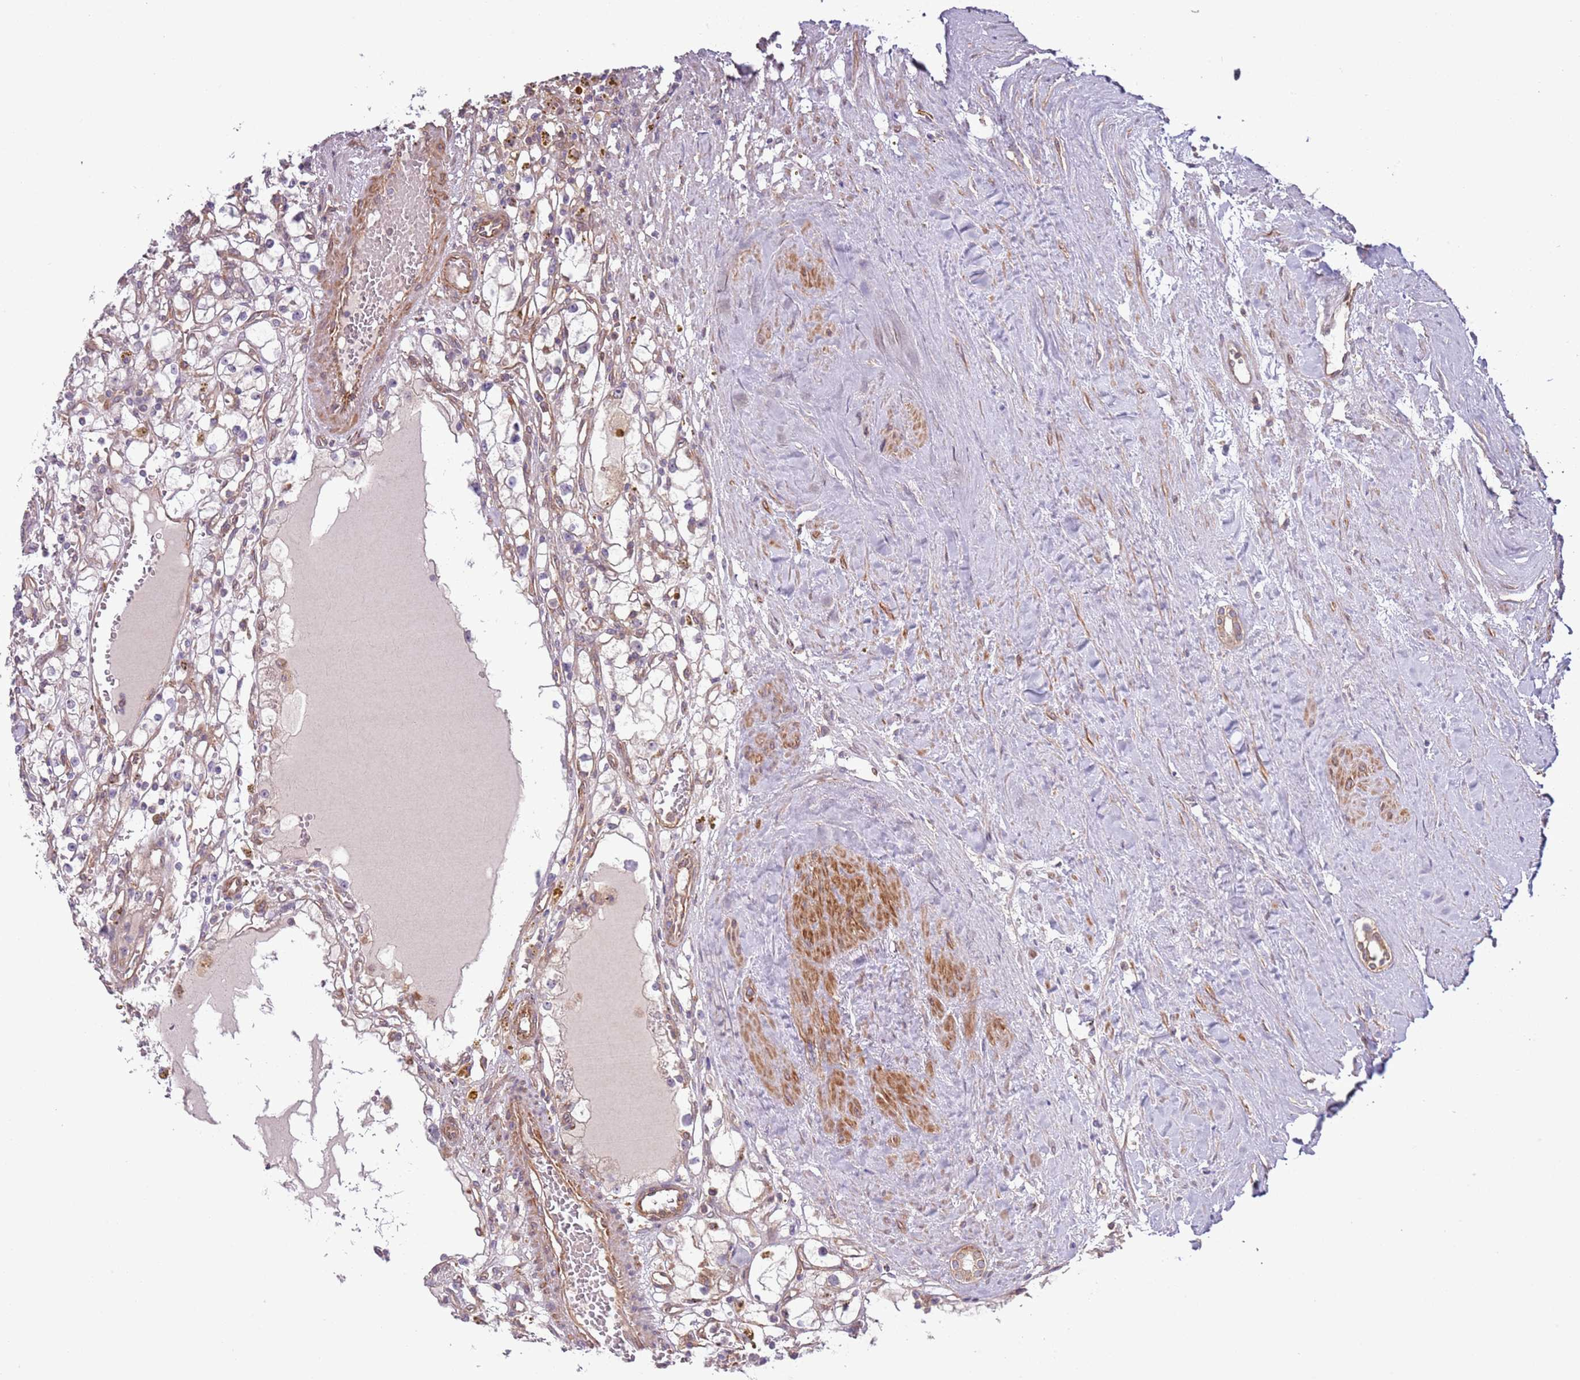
{"staining": {"intensity": "weak", "quantity": "25%-75%", "location": "cytoplasmic/membranous"}, "tissue": "renal cancer", "cell_type": "Tumor cells", "image_type": "cancer", "snomed": [{"axis": "morphology", "description": "Adenocarcinoma, NOS"}, {"axis": "topography", "description": "Kidney"}], "caption": "Renal cancer (adenocarcinoma) stained for a protein (brown) exhibits weak cytoplasmic/membranous positive positivity in about 25%-75% of tumor cells.", "gene": "LPIN2", "patient": {"sex": "male", "age": 56}}